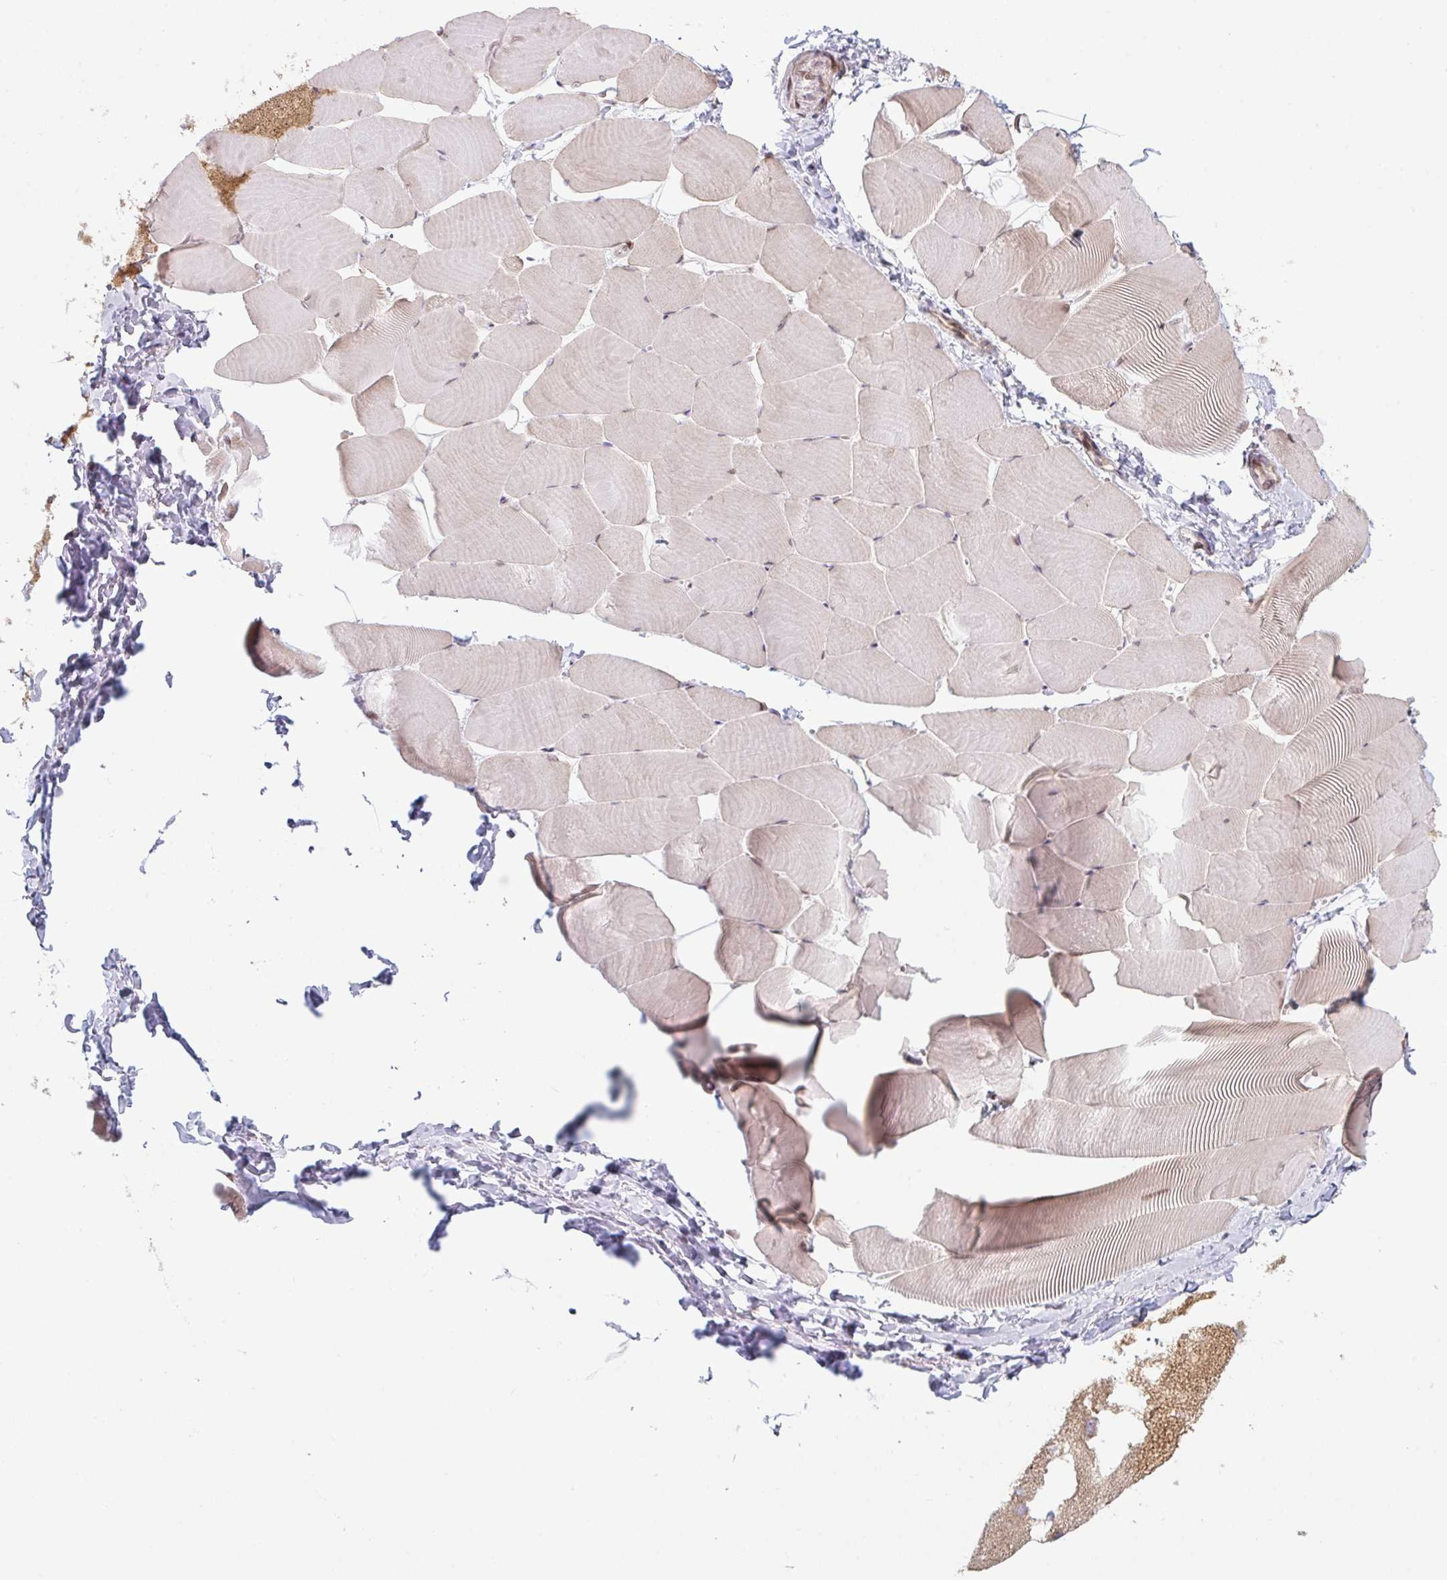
{"staining": {"intensity": "weak", "quantity": "<25%", "location": "cytoplasmic/membranous"}, "tissue": "skeletal muscle", "cell_type": "Myocytes", "image_type": "normal", "snomed": [{"axis": "morphology", "description": "Normal tissue, NOS"}, {"axis": "topography", "description": "Skeletal muscle"}], "caption": "There is no significant staining in myocytes of skeletal muscle. (DAB immunohistochemistry (IHC) visualized using brightfield microscopy, high magnification).", "gene": "TMEM237", "patient": {"sex": "male", "age": 25}}